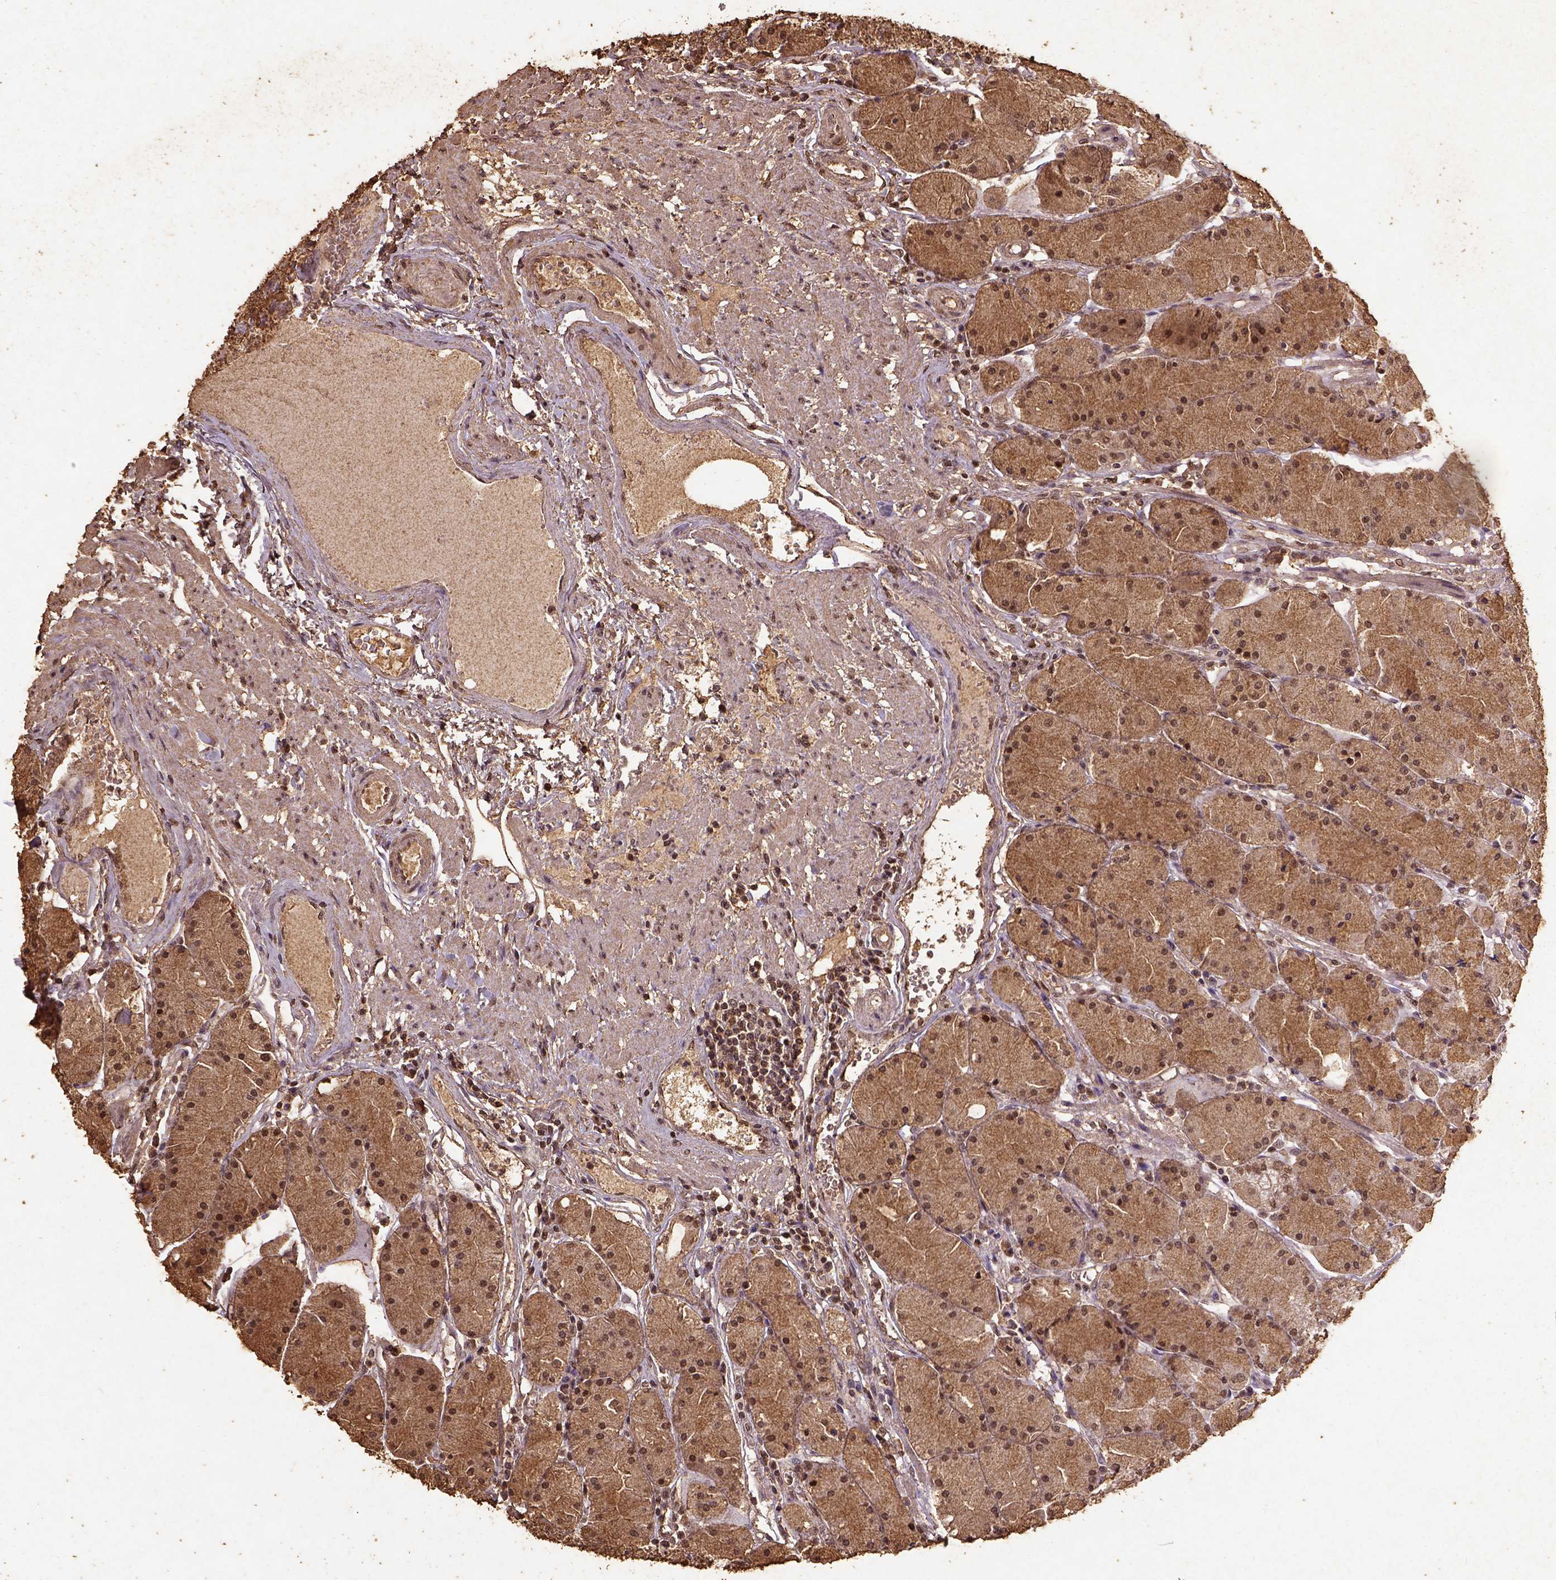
{"staining": {"intensity": "moderate", "quantity": ">75%", "location": "cytoplasmic/membranous,nuclear"}, "tissue": "stomach", "cell_type": "Glandular cells", "image_type": "normal", "snomed": [{"axis": "morphology", "description": "Normal tissue, NOS"}, {"axis": "topography", "description": "Stomach, upper"}], "caption": "Protein analysis of benign stomach shows moderate cytoplasmic/membranous,nuclear expression in approximately >75% of glandular cells. (brown staining indicates protein expression, while blue staining denotes nuclei).", "gene": "NACC1", "patient": {"sex": "male", "age": 69}}